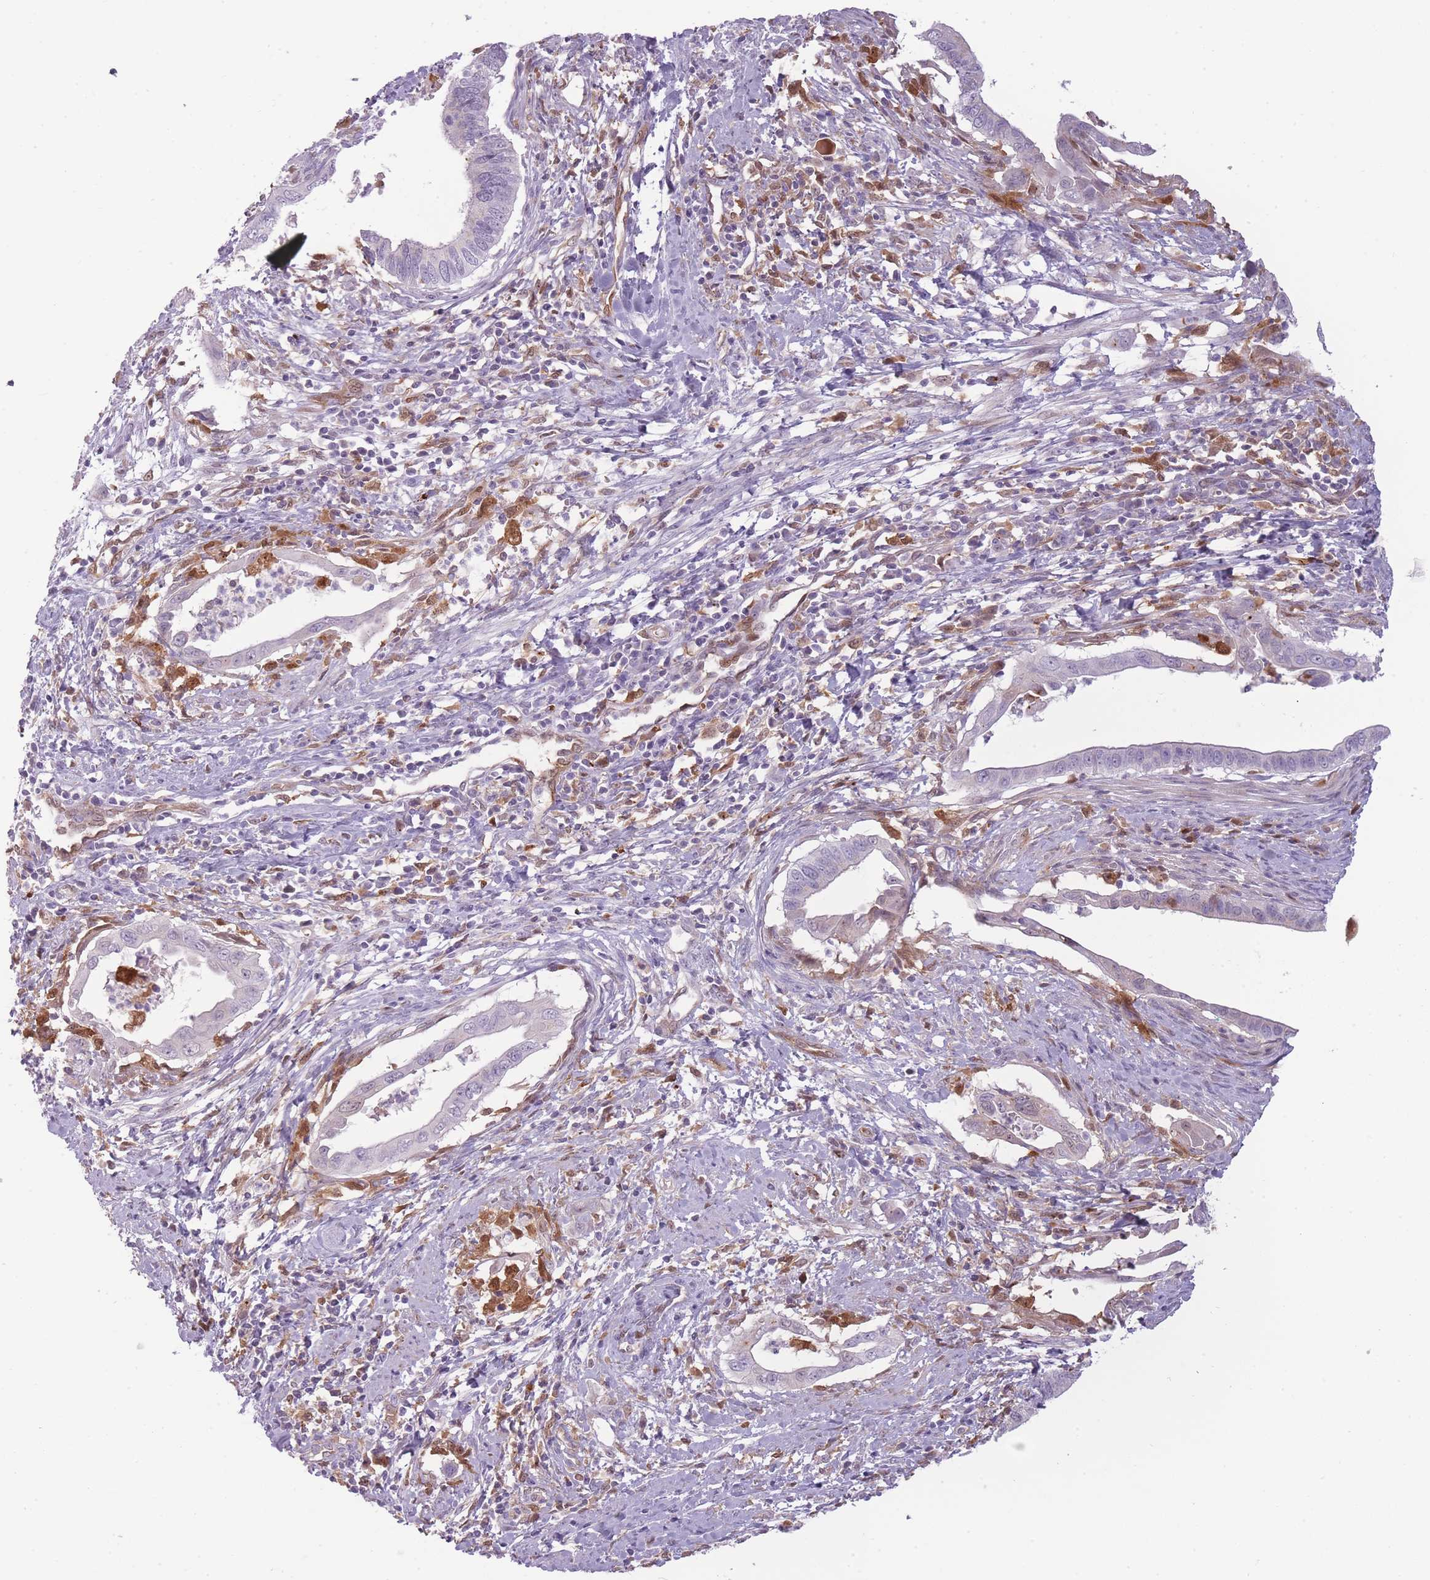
{"staining": {"intensity": "negative", "quantity": "none", "location": "none"}, "tissue": "cervical cancer", "cell_type": "Tumor cells", "image_type": "cancer", "snomed": [{"axis": "morphology", "description": "Adenocarcinoma, NOS"}, {"axis": "topography", "description": "Cervix"}], "caption": "DAB (3,3'-diaminobenzidine) immunohistochemical staining of cervical cancer (adenocarcinoma) exhibits no significant expression in tumor cells. Brightfield microscopy of immunohistochemistry (IHC) stained with DAB (3,3'-diaminobenzidine) (brown) and hematoxylin (blue), captured at high magnification.", "gene": "LGALS9", "patient": {"sex": "female", "age": 42}}